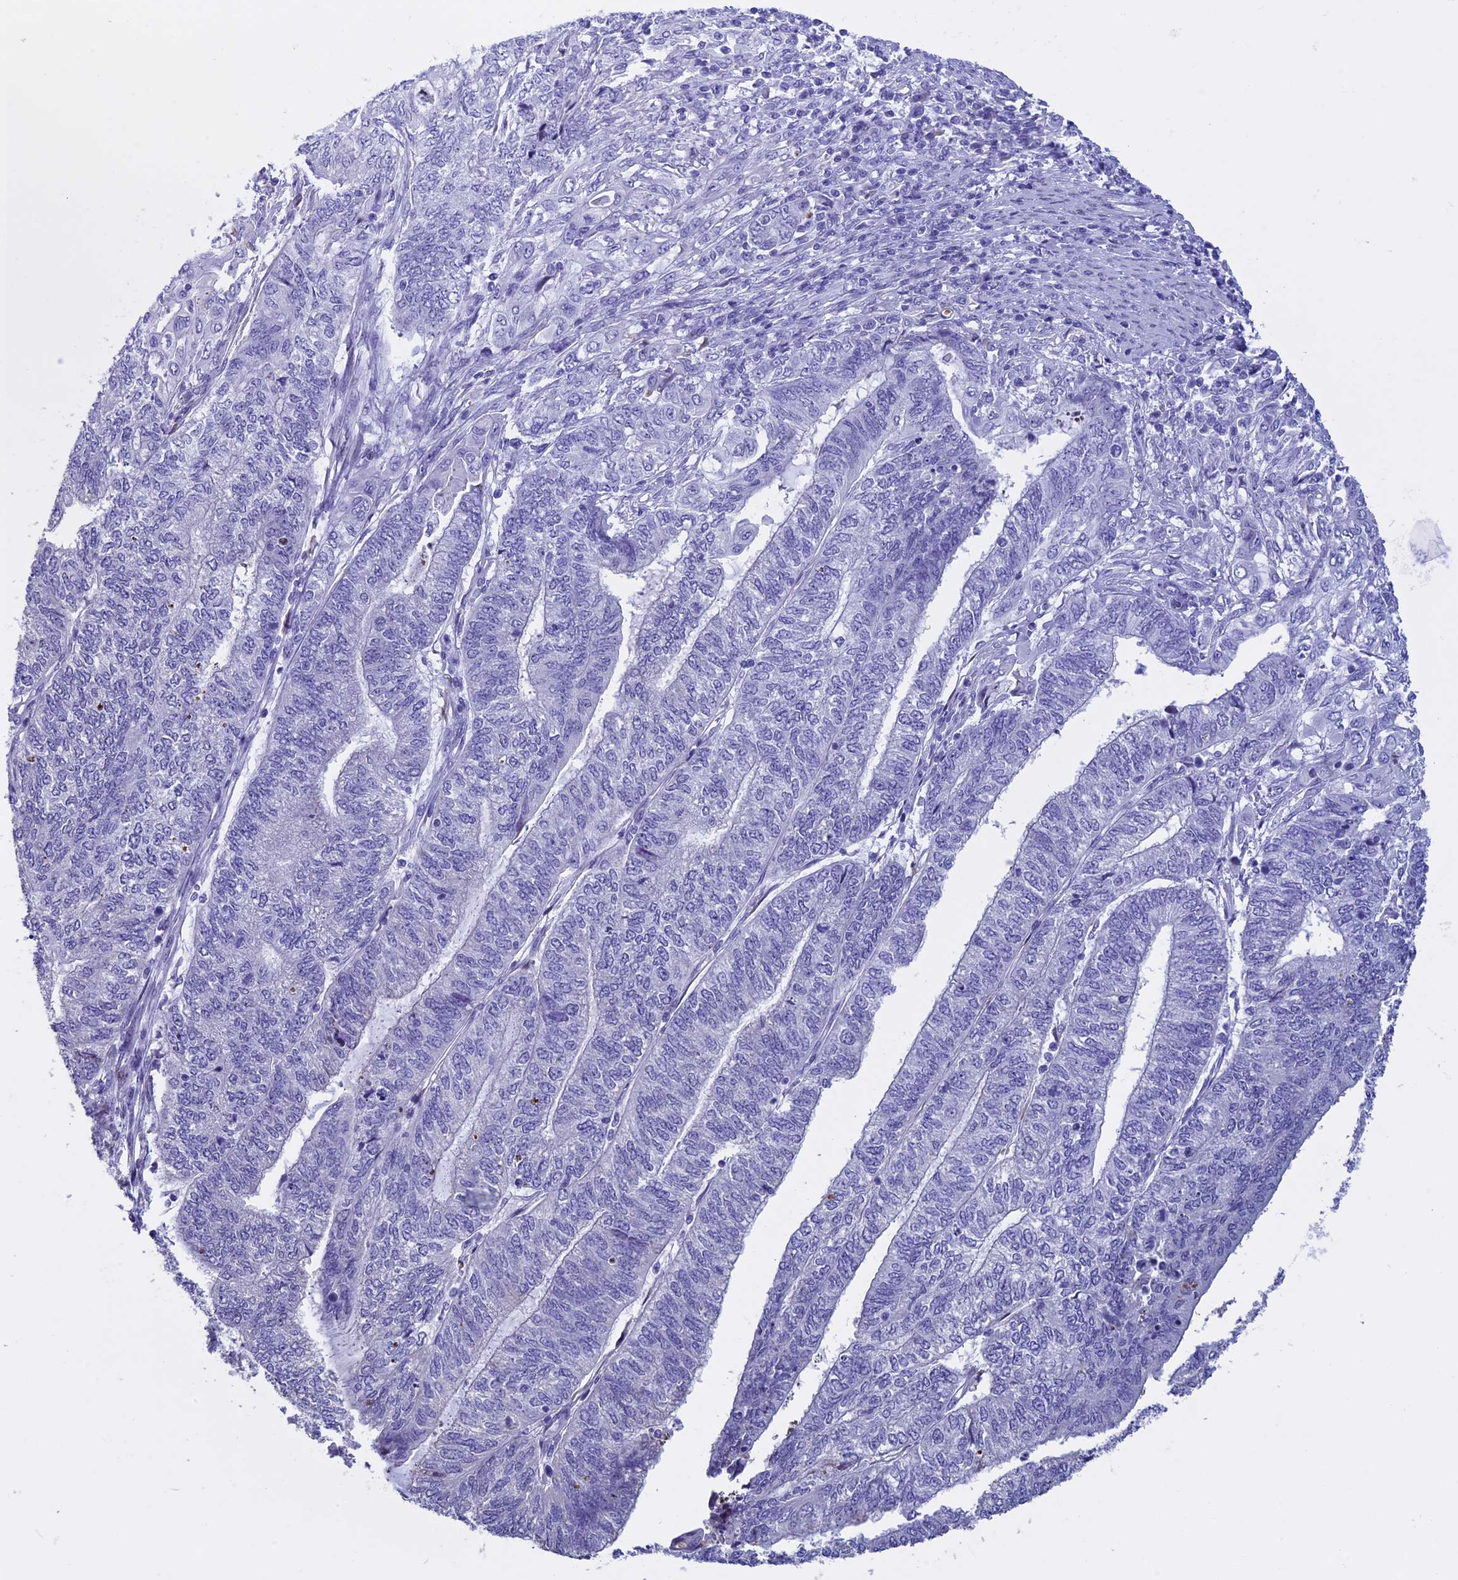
{"staining": {"intensity": "negative", "quantity": "none", "location": "none"}, "tissue": "endometrial cancer", "cell_type": "Tumor cells", "image_type": "cancer", "snomed": [{"axis": "morphology", "description": "Adenocarcinoma, NOS"}, {"axis": "topography", "description": "Uterus"}, {"axis": "topography", "description": "Endometrium"}], "caption": "The histopathology image shows no significant positivity in tumor cells of endometrial adenocarcinoma.", "gene": "KCTD21", "patient": {"sex": "female", "age": 70}}